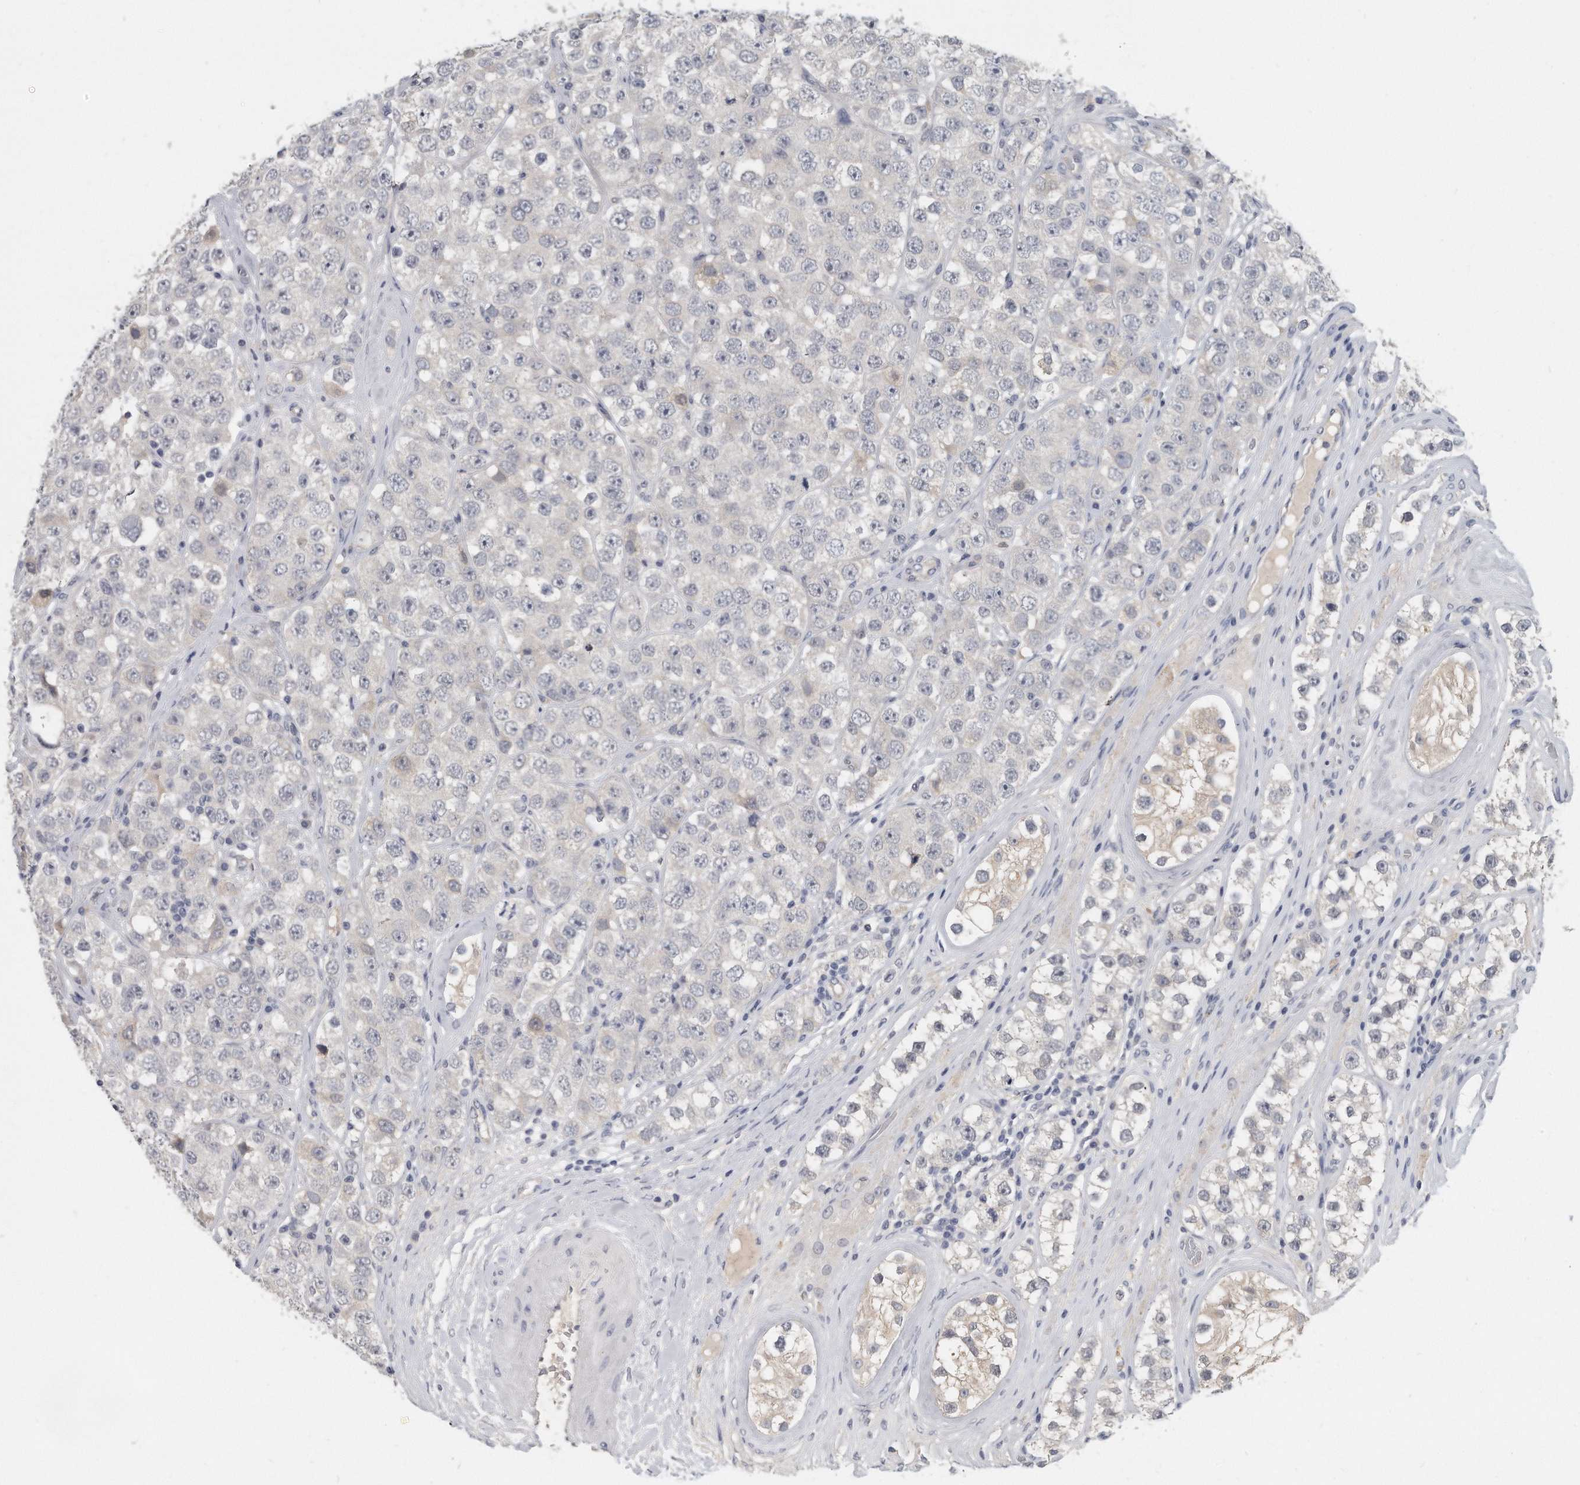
{"staining": {"intensity": "negative", "quantity": "none", "location": "none"}, "tissue": "testis cancer", "cell_type": "Tumor cells", "image_type": "cancer", "snomed": [{"axis": "morphology", "description": "Seminoma, NOS"}, {"axis": "topography", "description": "Testis"}], "caption": "This micrograph is of testis cancer (seminoma) stained with immunohistochemistry to label a protein in brown with the nuclei are counter-stained blue. There is no staining in tumor cells.", "gene": "KLHL7", "patient": {"sex": "male", "age": 28}}